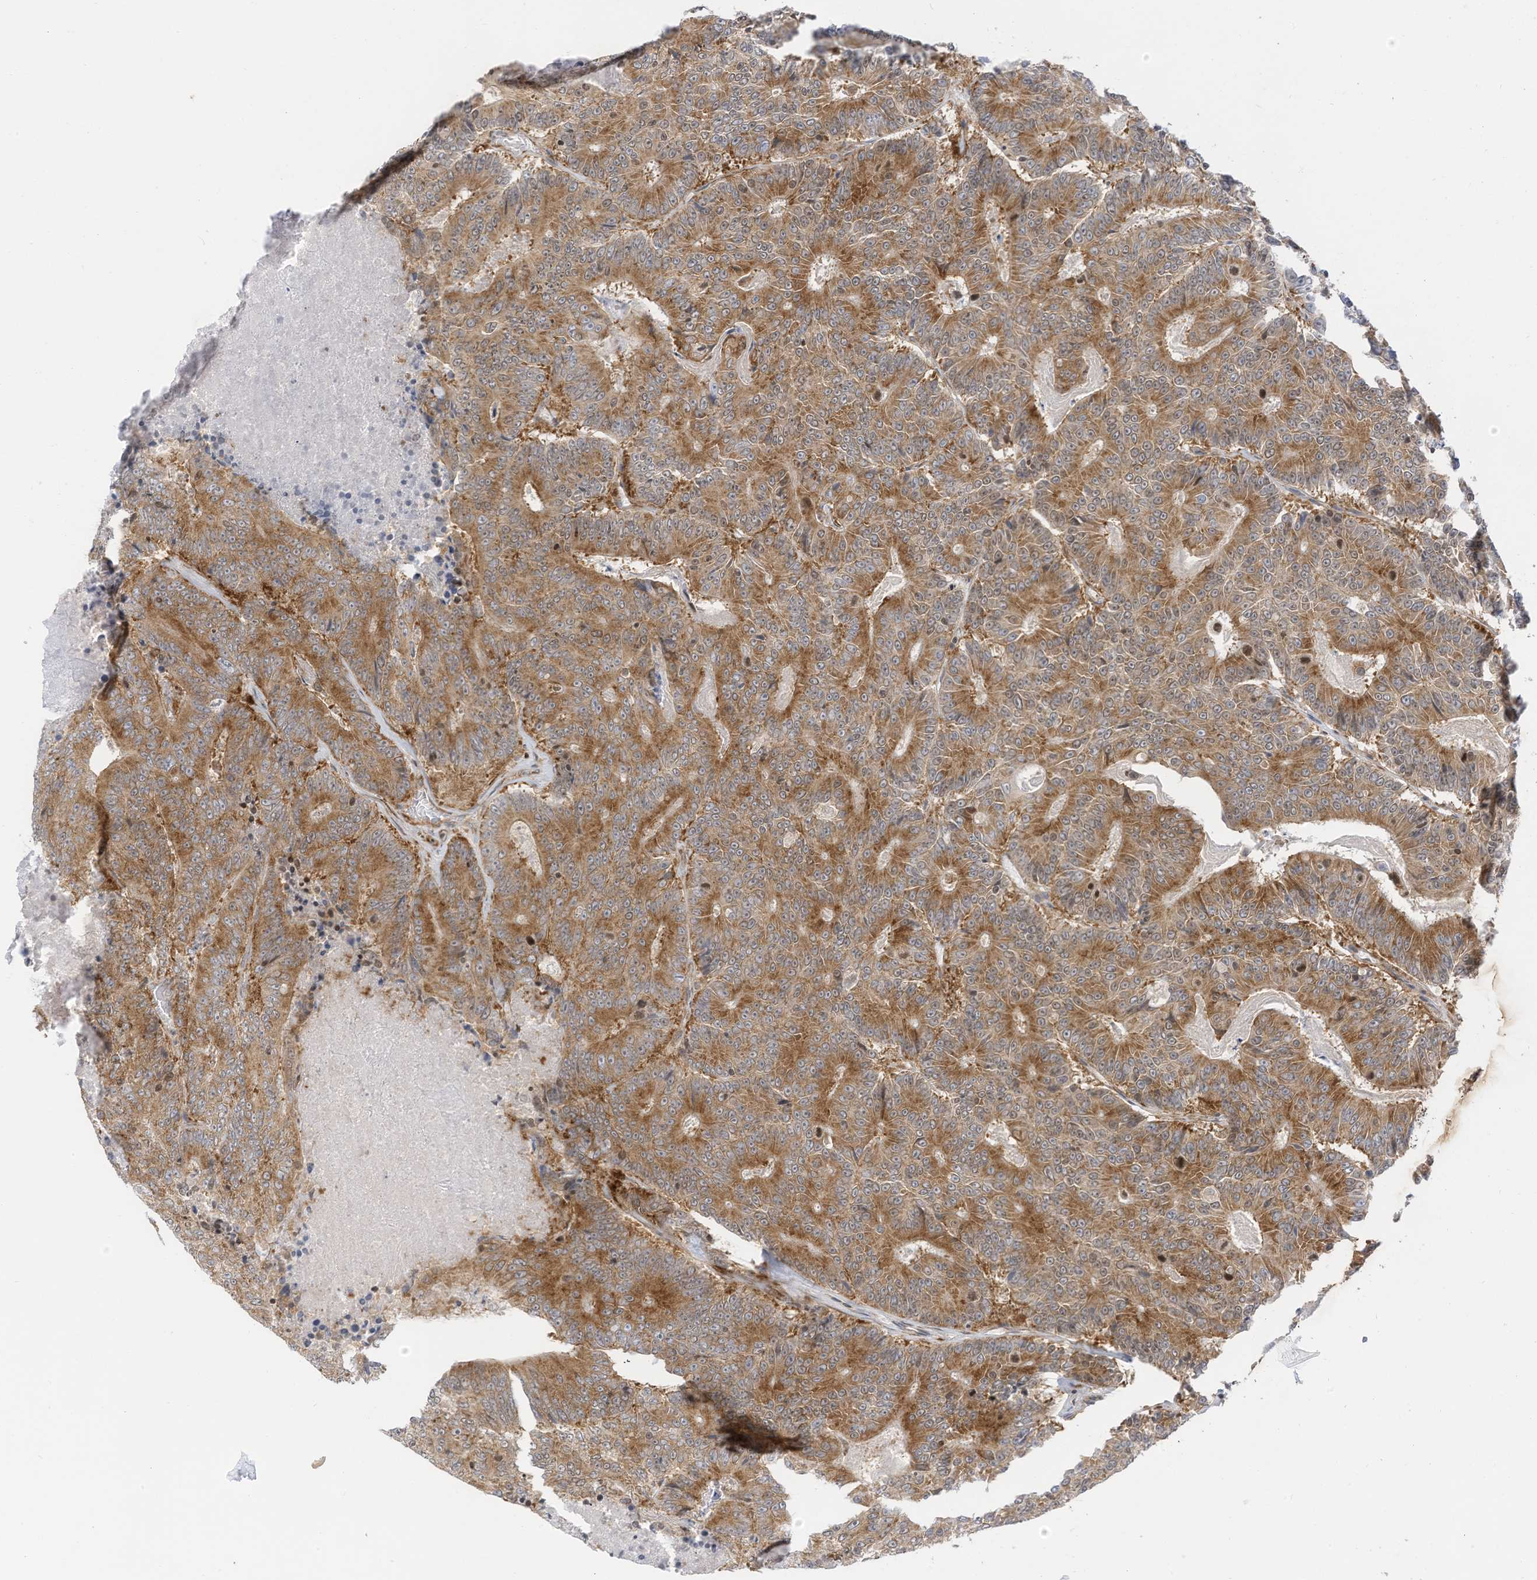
{"staining": {"intensity": "moderate", "quantity": ">75%", "location": "cytoplasmic/membranous"}, "tissue": "colorectal cancer", "cell_type": "Tumor cells", "image_type": "cancer", "snomed": [{"axis": "morphology", "description": "Adenocarcinoma, NOS"}, {"axis": "topography", "description": "Colon"}], "caption": "Immunohistochemistry staining of colorectal cancer, which displays medium levels of moderate cytoplasmic/membranous expression in approximately >75% of tumor cells indicating moderate cytoplasmic/membranous protein positivity. The staining was performed using DAB (brown) for protein detection and nuclei were counterstained in hematoxylin (blue).", "gene": "EDF1", "patient": {"sex": "male", "age": 83}}